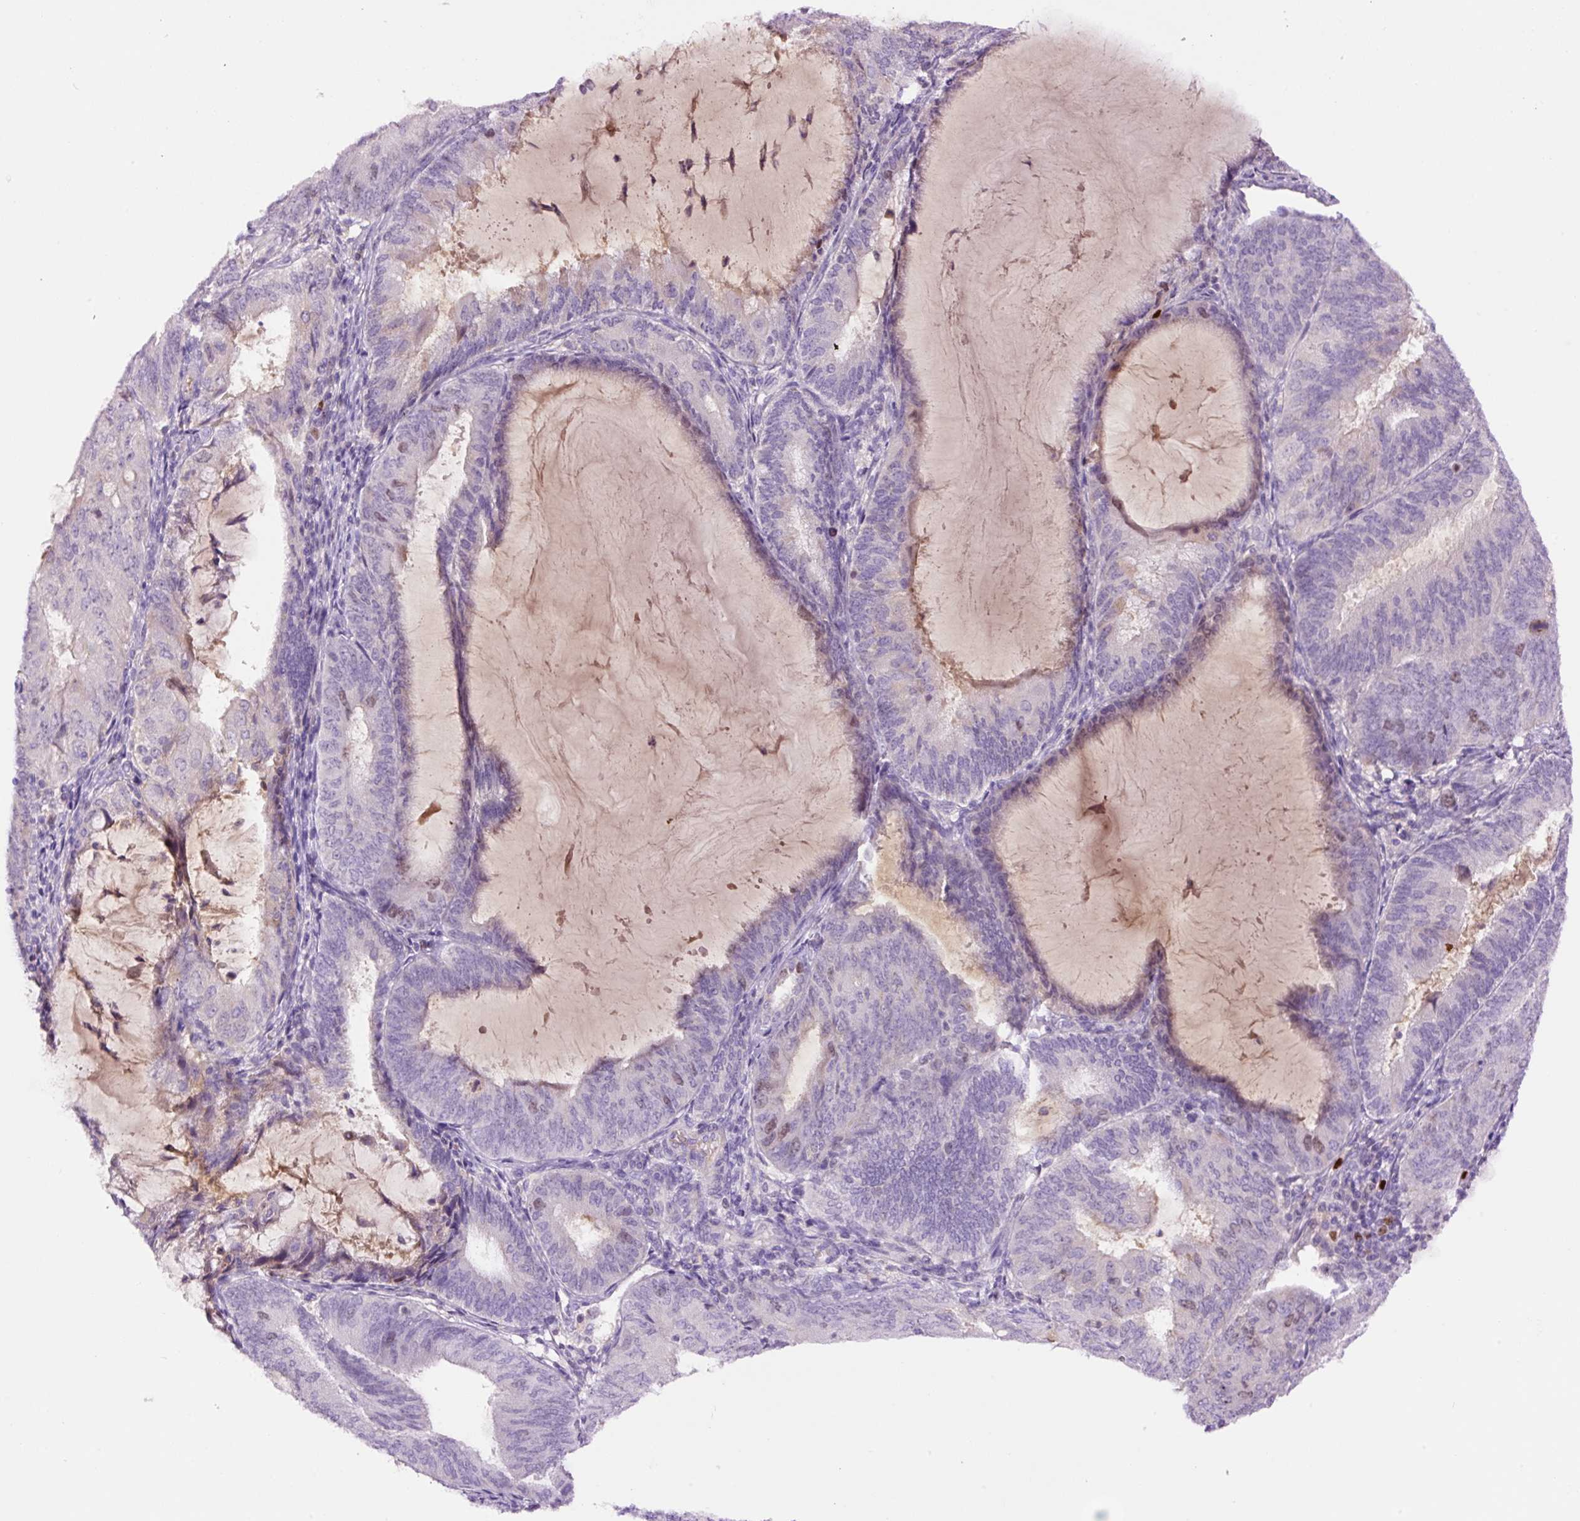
{"staining": {"intensity": "weak", "quantity": "<25%", "location": "nuclear"}, "tissue": "endometrial cancer", "cell_type": "Tumor cells", "image_type": "cancer", "snomed": [{"axis": "morphology", "description": "Adenocarcinoma, NOS"}, {"axis": "topography", "description": "Endometrium"}], "caption": "This is an IHC micrograph of endometrial cancer (adenocarcinoma). There is no expression in tumor cells.", "gene": "DPPA4", "patient": {"sex": "female", "age": 81}}